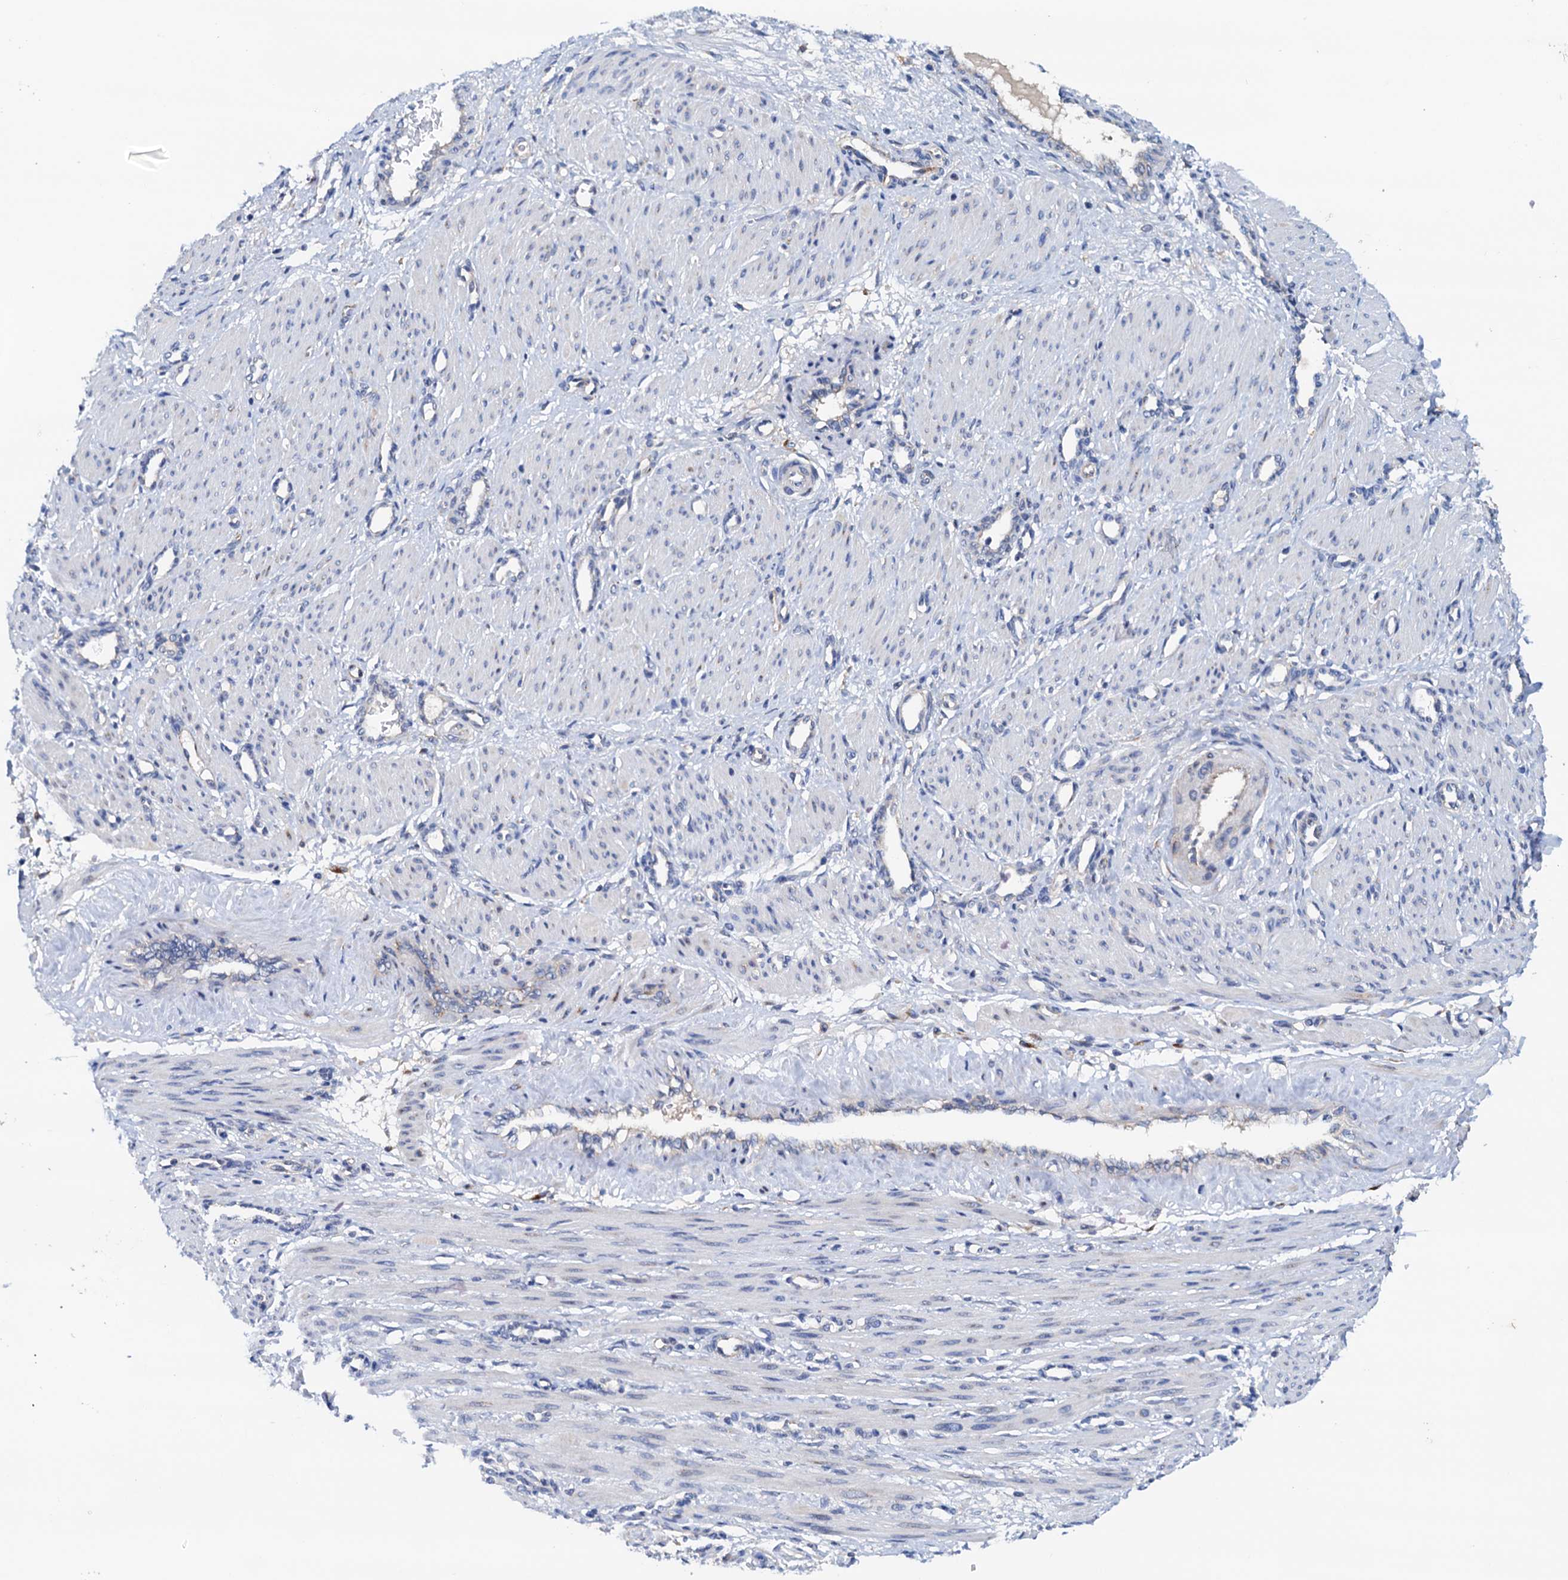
{"staining": {"intensity": "moderate", "quantity": "<25%", "location": "cytoplasmic/membranous"}, "tissue": "smooth muscle", "cell_type": "Smooth muscle cells", "image_type": "normal", "snomed": [{"axis": "morphology", "description": "Normal tissue, NOS"}, {"axis": "topography", "description": "Endometrium"}], "caption": "Unremarkable smooth muscle reveals moderate cytoplasmic/membranous staining in about <25% of smooth muscle cells, visualized by immunohistochemistry. (Stains: DAB (3,3'-diaminobenzidine) in brown, nuclei in blue, Microscopy: brightfield microscopy at high magnification).", "gene": "RASSF9", "patient": {"sex": "female", "age": 33}}